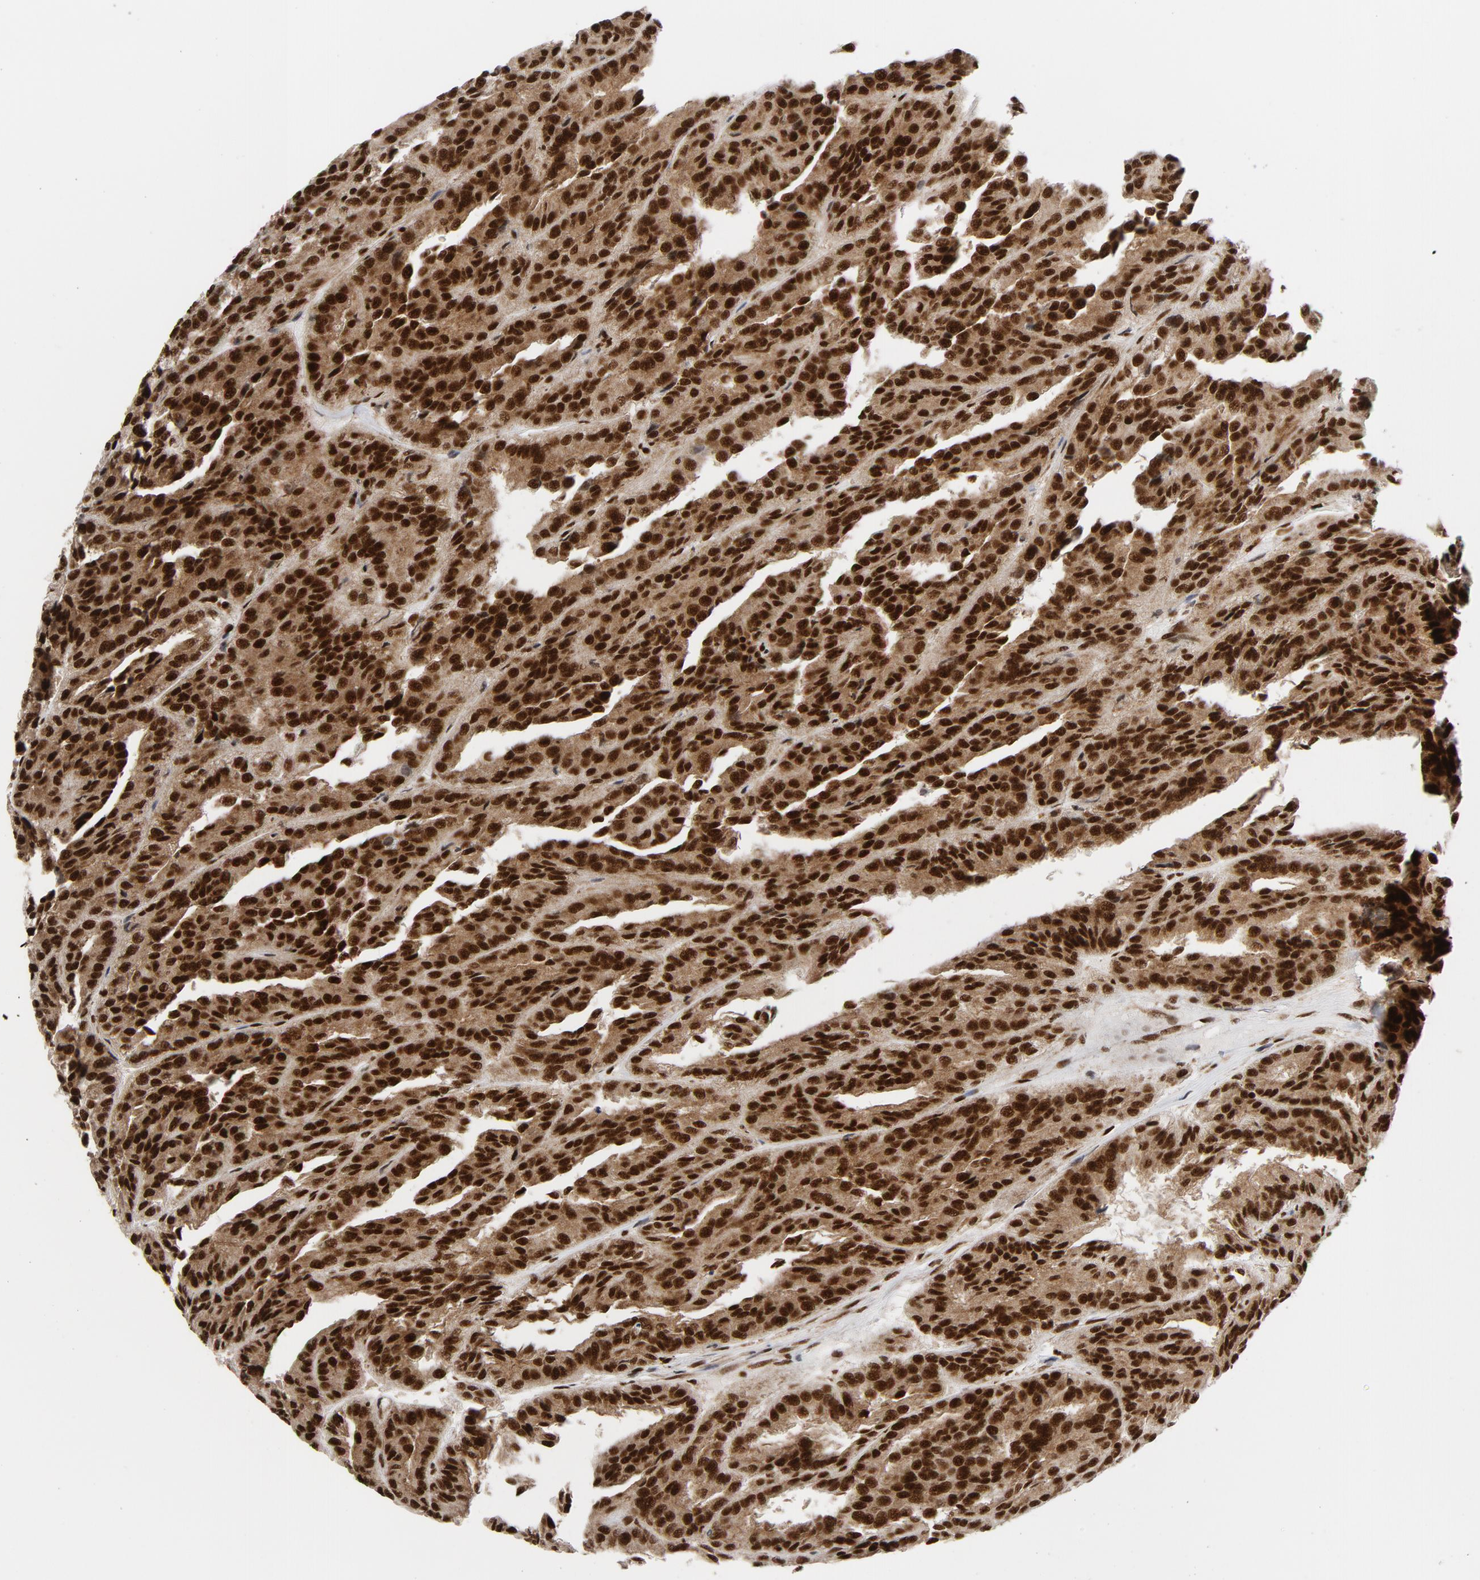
{"staining": {"intensity": "strong", "quantity": ">75%", "location": "nuclear"}, "tissue": "renal cancer", "cell_type": "Tumor cells", "image_type": "cancer", "snomed": [{"axis": "morphology", "description": "Adenocarcinoma, NOS"}, {"axis": "topography", "description": "Kidney"}], "caption": "A micrograph of human renal adenocarcinoma stained for a protein demonstrates strong nuclear brown staining in tumor cells.", "gene": "NFYB", "patient": {"sex": "male", "age": 46}}